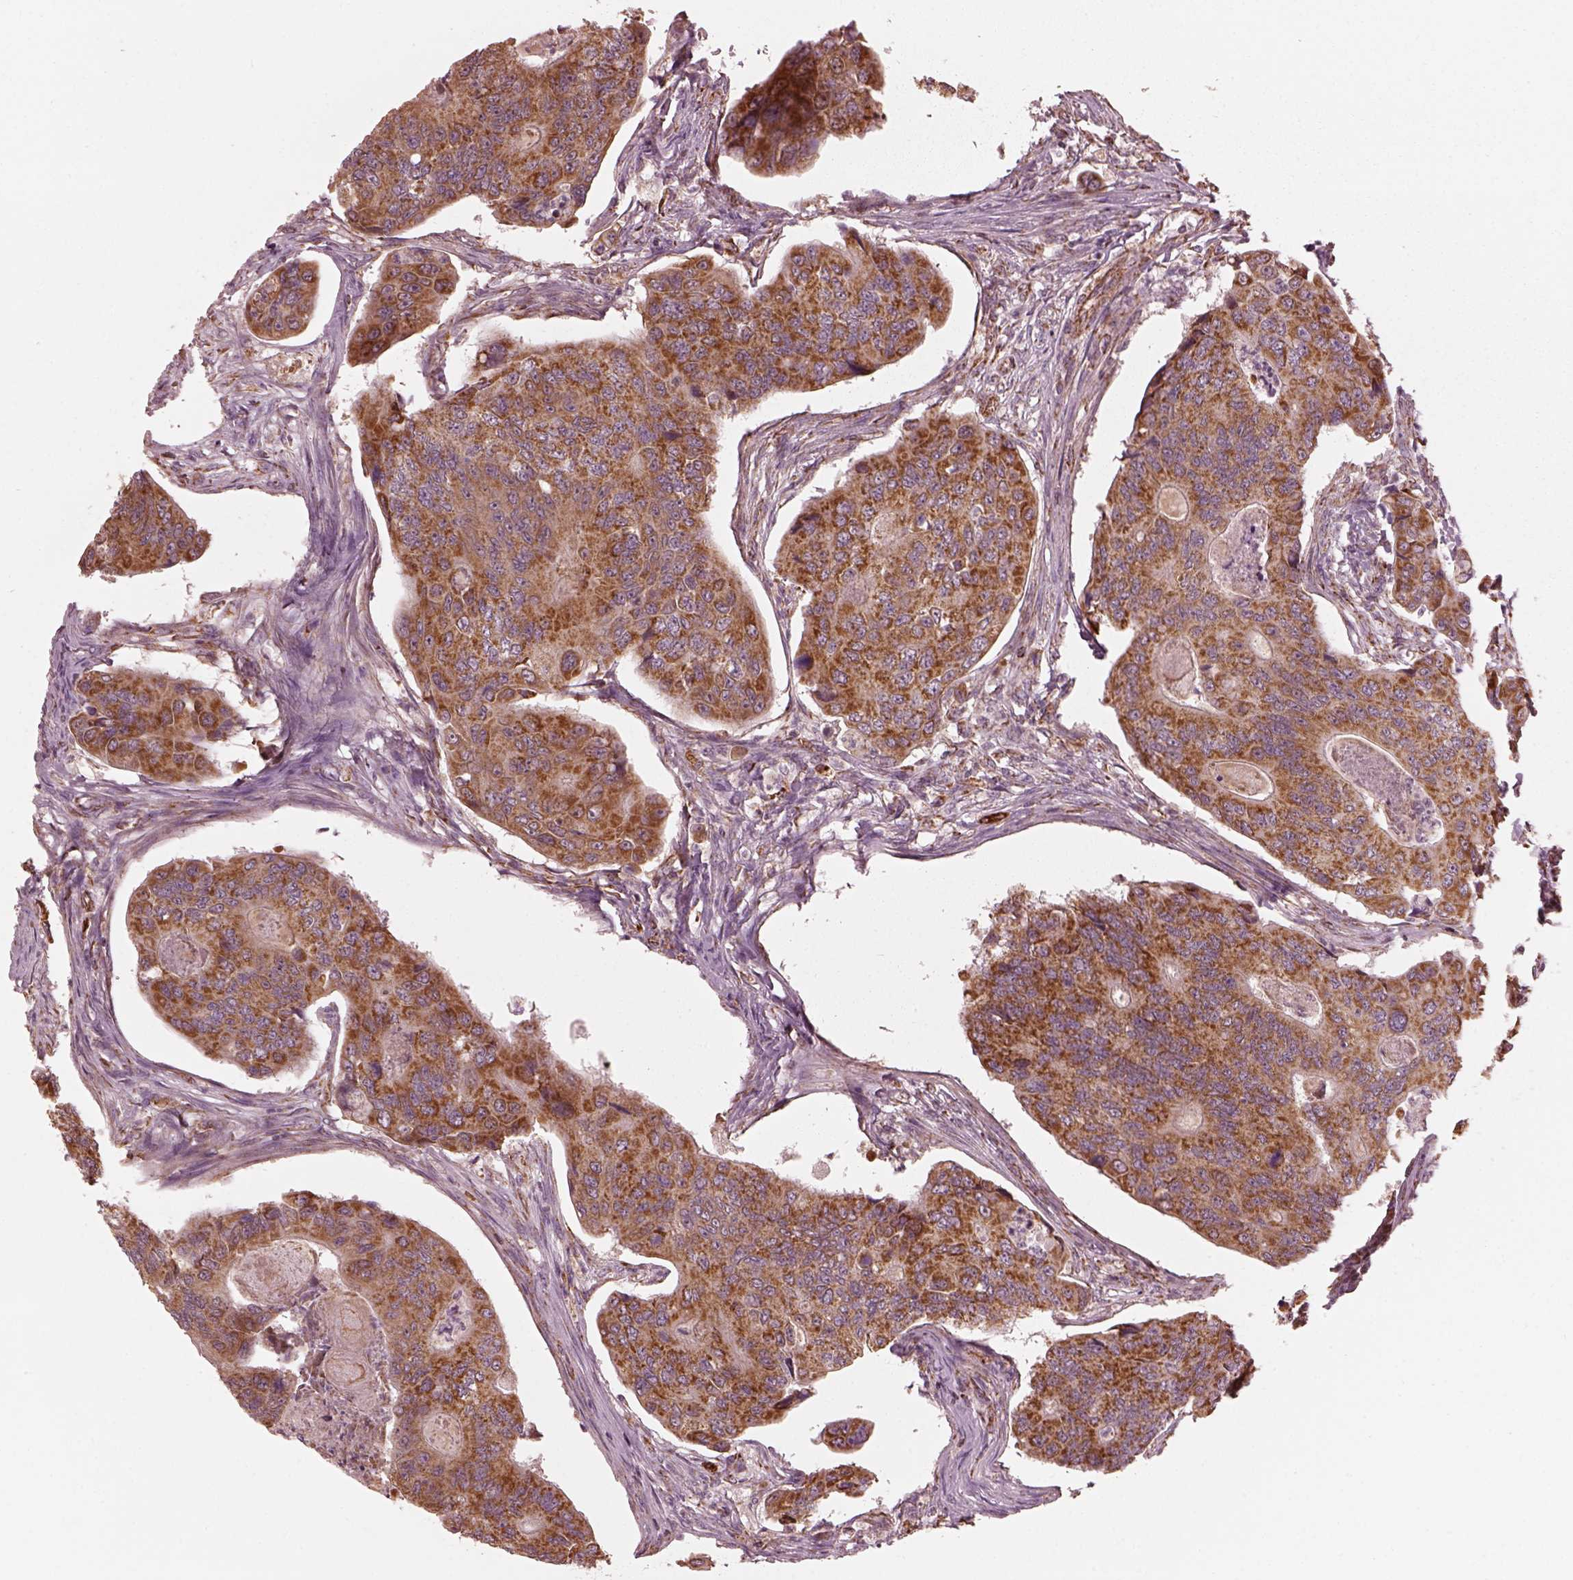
{"staining": {"intensity": "strong", "quantity": "25%-75%", "location": "cytoplasmic/membranous"}, "tissue": "colorectal cancer", "cell_type": "Tumor cells", "image_type": "cancer", "snomed": [{"axis": "morphology", "description": "Adenocarcinoma, NOS"}, {"axis": "topography", "description": "Colon"}], "caption": "Colorectal cancer stained with DAB (3,3'-diaminobenzidine) IHC shows high levels of strong cytoplasmic/membranous expression in about 25%-75% of tumor cells. Immunohistochemistry stains the protein of interest in brown and the nuclei are stained blue.", "gene": "NDUFB10", "patient": {"sex": "female", "age": 67}}